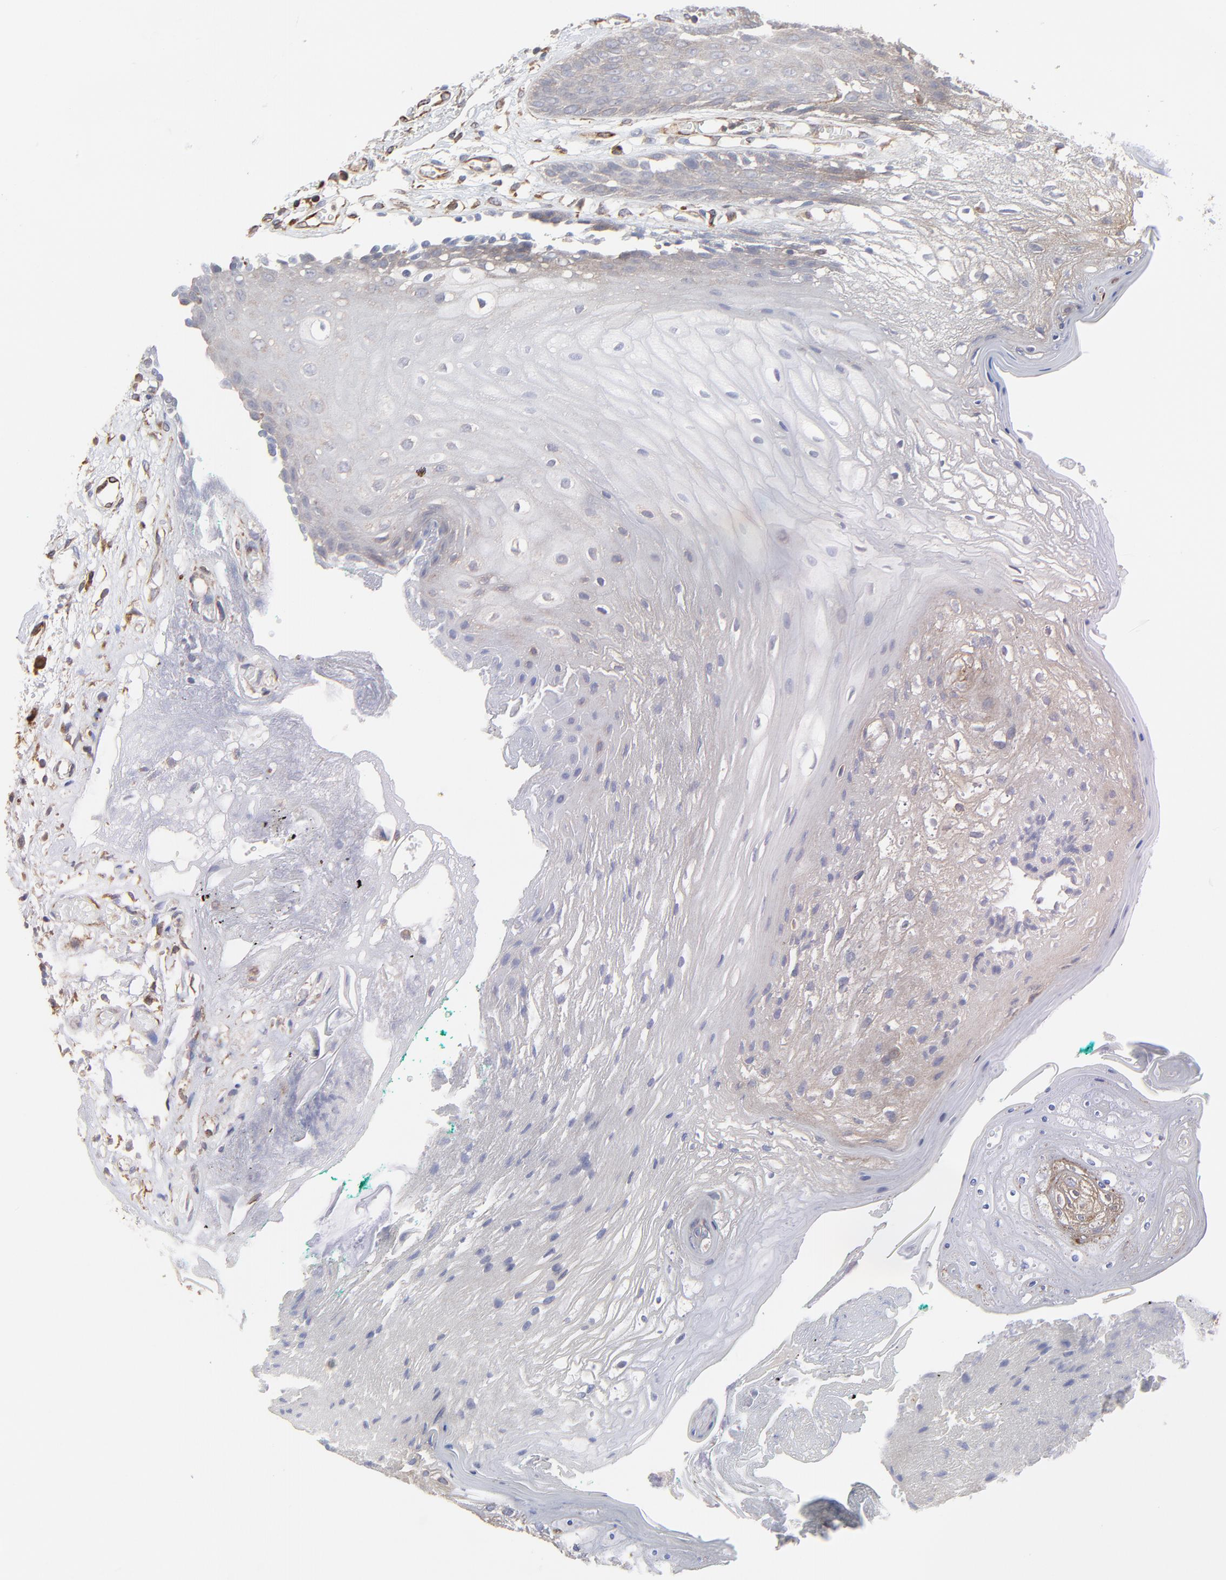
{"staining": {"intensity": "weak", "quantity": "<25%", "location": "cytoplasmic/membranous"}, "tissue": "oral mucosa", "cell_type": "Squamous epithelial cells", "image_type": "normal", "snomed": [{"axis": "morphology", "description": "Normal tissue, NOS"}, {"axis": "morphology", "description": "Squamous cell carcinoma, NOS"}, {"axis": "topography", "description": "Skeletal muscle"}, {"axis": "topography", "description": "Oral tissue"}, {"axis": "topography", "description": "Head-Neck"}], "caption": "Squamous epithelial cells show no significant protein expression in benign oral mucosa. (DAB immunohistochemistry with hematoxylin counter stain).", "gene": "RAB9A", "patient": {"sex": "female", "age": 84}}